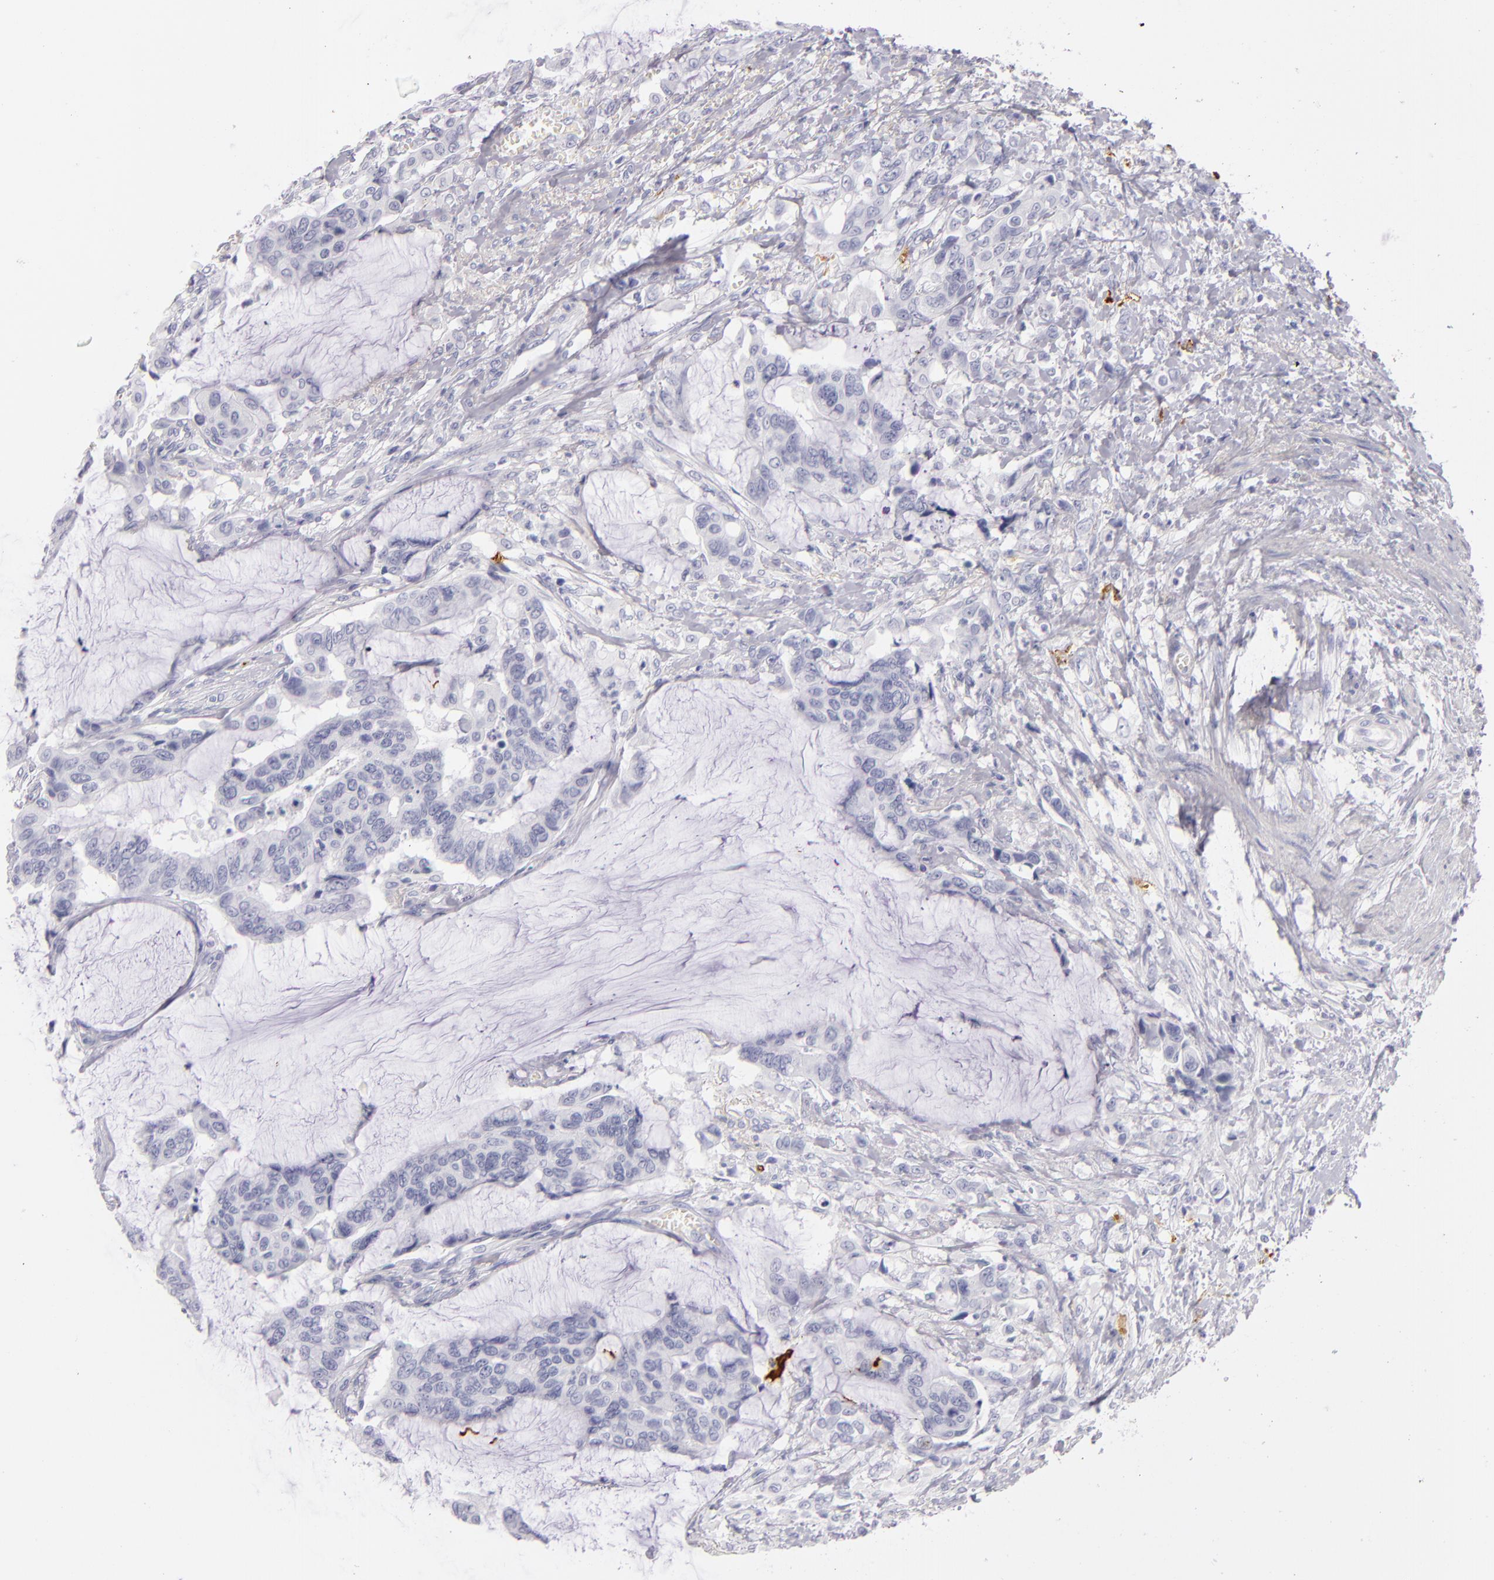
{"staining": {"intensity": "negative", "quantity": "none", "location": "none"}, "tissue": "colorectal cancer", "cell_type": "Tumor cells", "image_type": "cancer", "snomed": [{"axis": "morphology", "description": "Adenocarcinoma, NOS"}, {"axis": "topography", "description": "Rectum"}], "caption": "Immunohistochemistry of human colorectal adenocarcinoma demonstrates no positivity in tumor cells.", "gene": "CD207", "patient": {"sex": "female", "age": 59}}